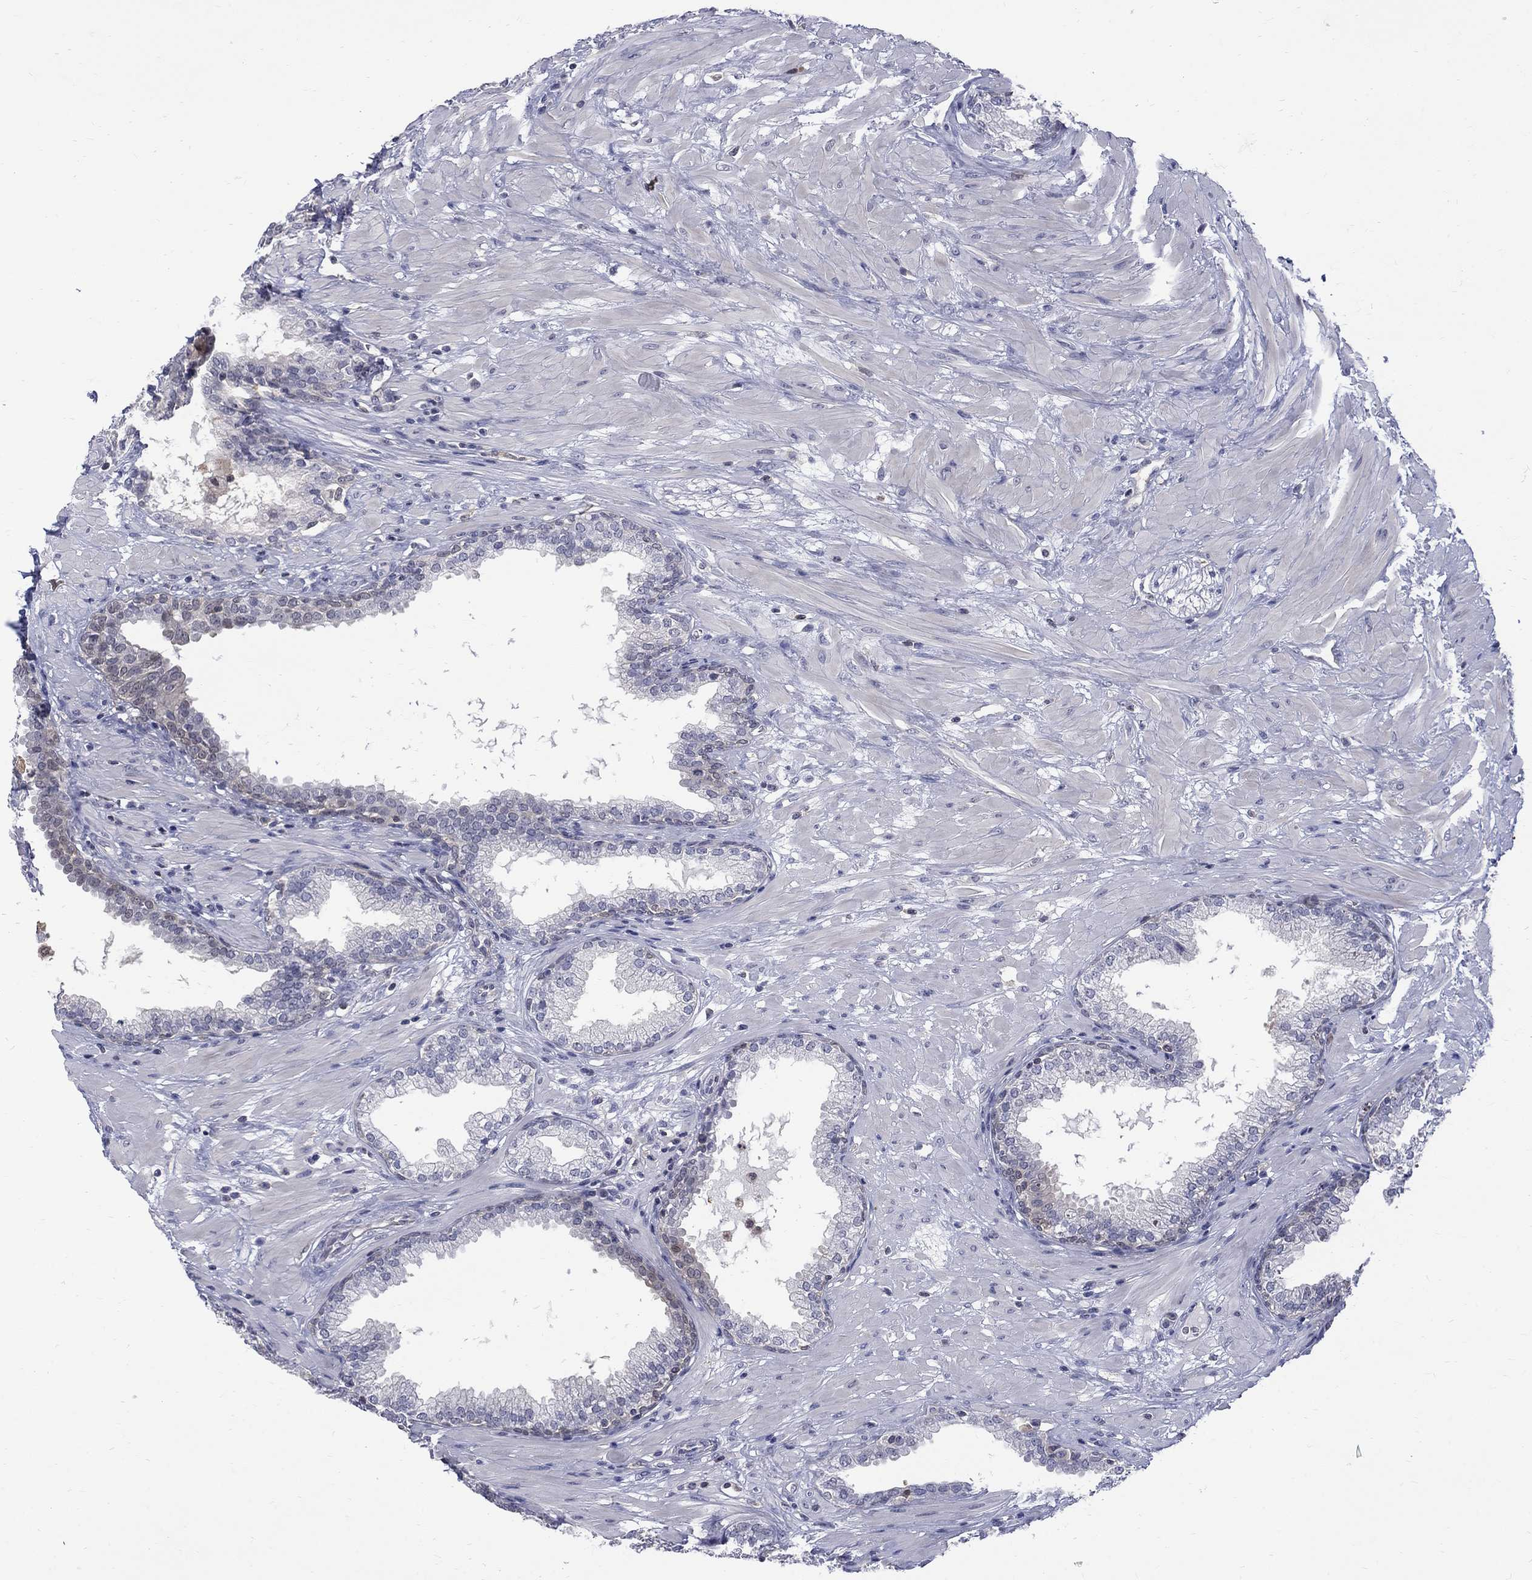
{"staining": {"intensity": "negative", "quantity": "none", "location": "none"}, "tissue": "prostate", "cell_type": "Glandular cells", "image_type": "normal", "snomed": [{"axis": "morphology", "description": "Normal tissue, NOS"}, {"axis": "topography", "description": "Prostate"}], "caption": "This is a photomicrograph of immunohistochemistry staining of benign prostate, which shows no expression in glandular cells. Nuclei are stained in blue.", "gene": "HKDC1", "patient": {"sex": "male", "age": 64}}